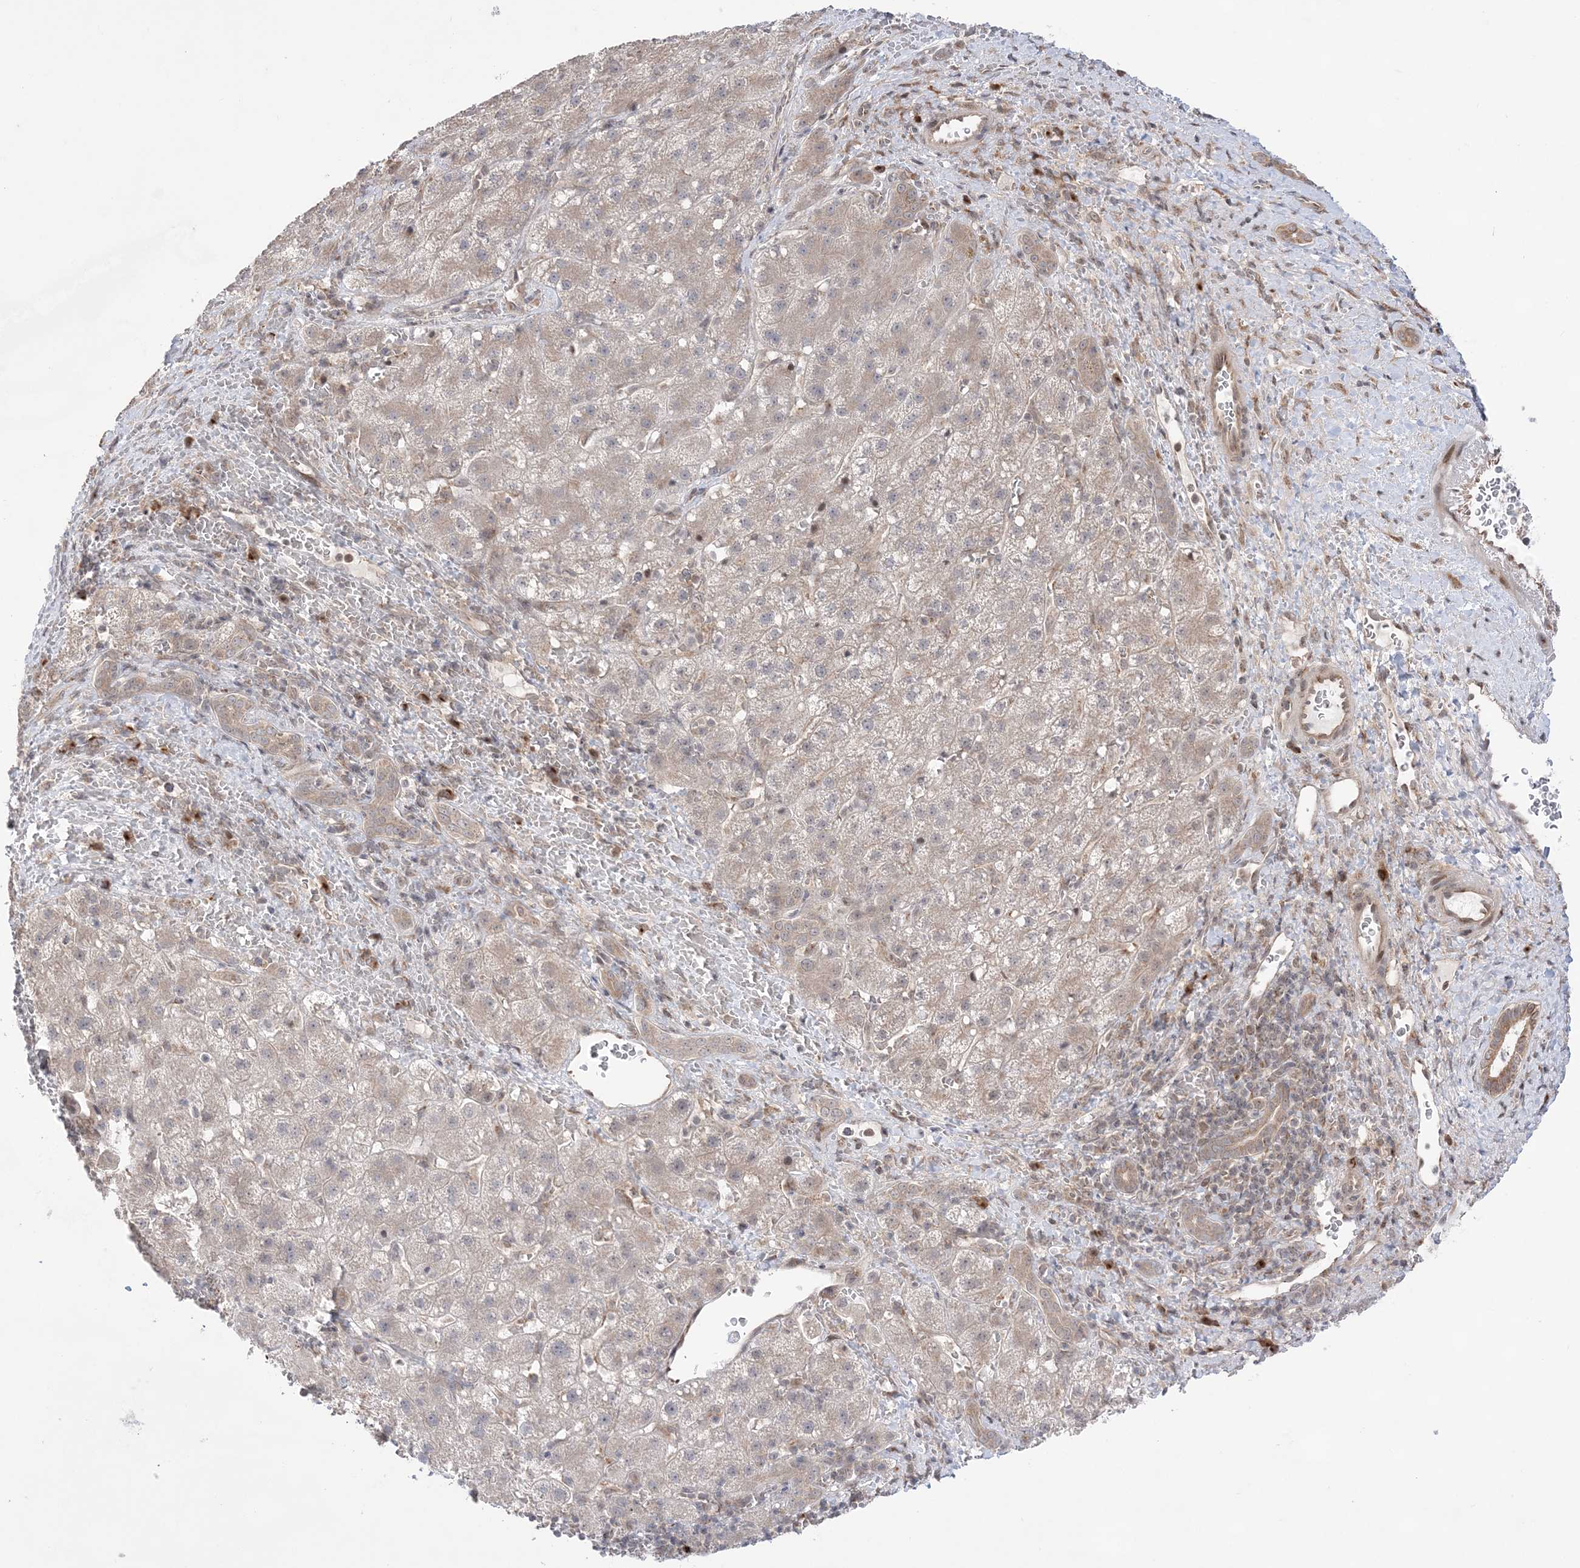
{"staining": {"intensity": "negative", "quantity": "none", "location": "none"}, "tissue": "liver cancer", "cell_type": "Tumor cells", "image_type": "cancer", "snomed": [{"axis": "morphology", "description": "Carcinoma, Hepatocellular, NOS"}, {"axis": "topography", "description": "Liver"}], "caption": "Histopathology image shows no protein expression in tumor cells of hepatocellular carcinoma (liver) tissue. The staining was performed using DAB to visualize the protein expression in brown, while the nuclei were stained in blue with hematoxylin (Magnification: 20x).", "gene": "ANAPC15", "patient": {"sex": "male", "age": 57}}